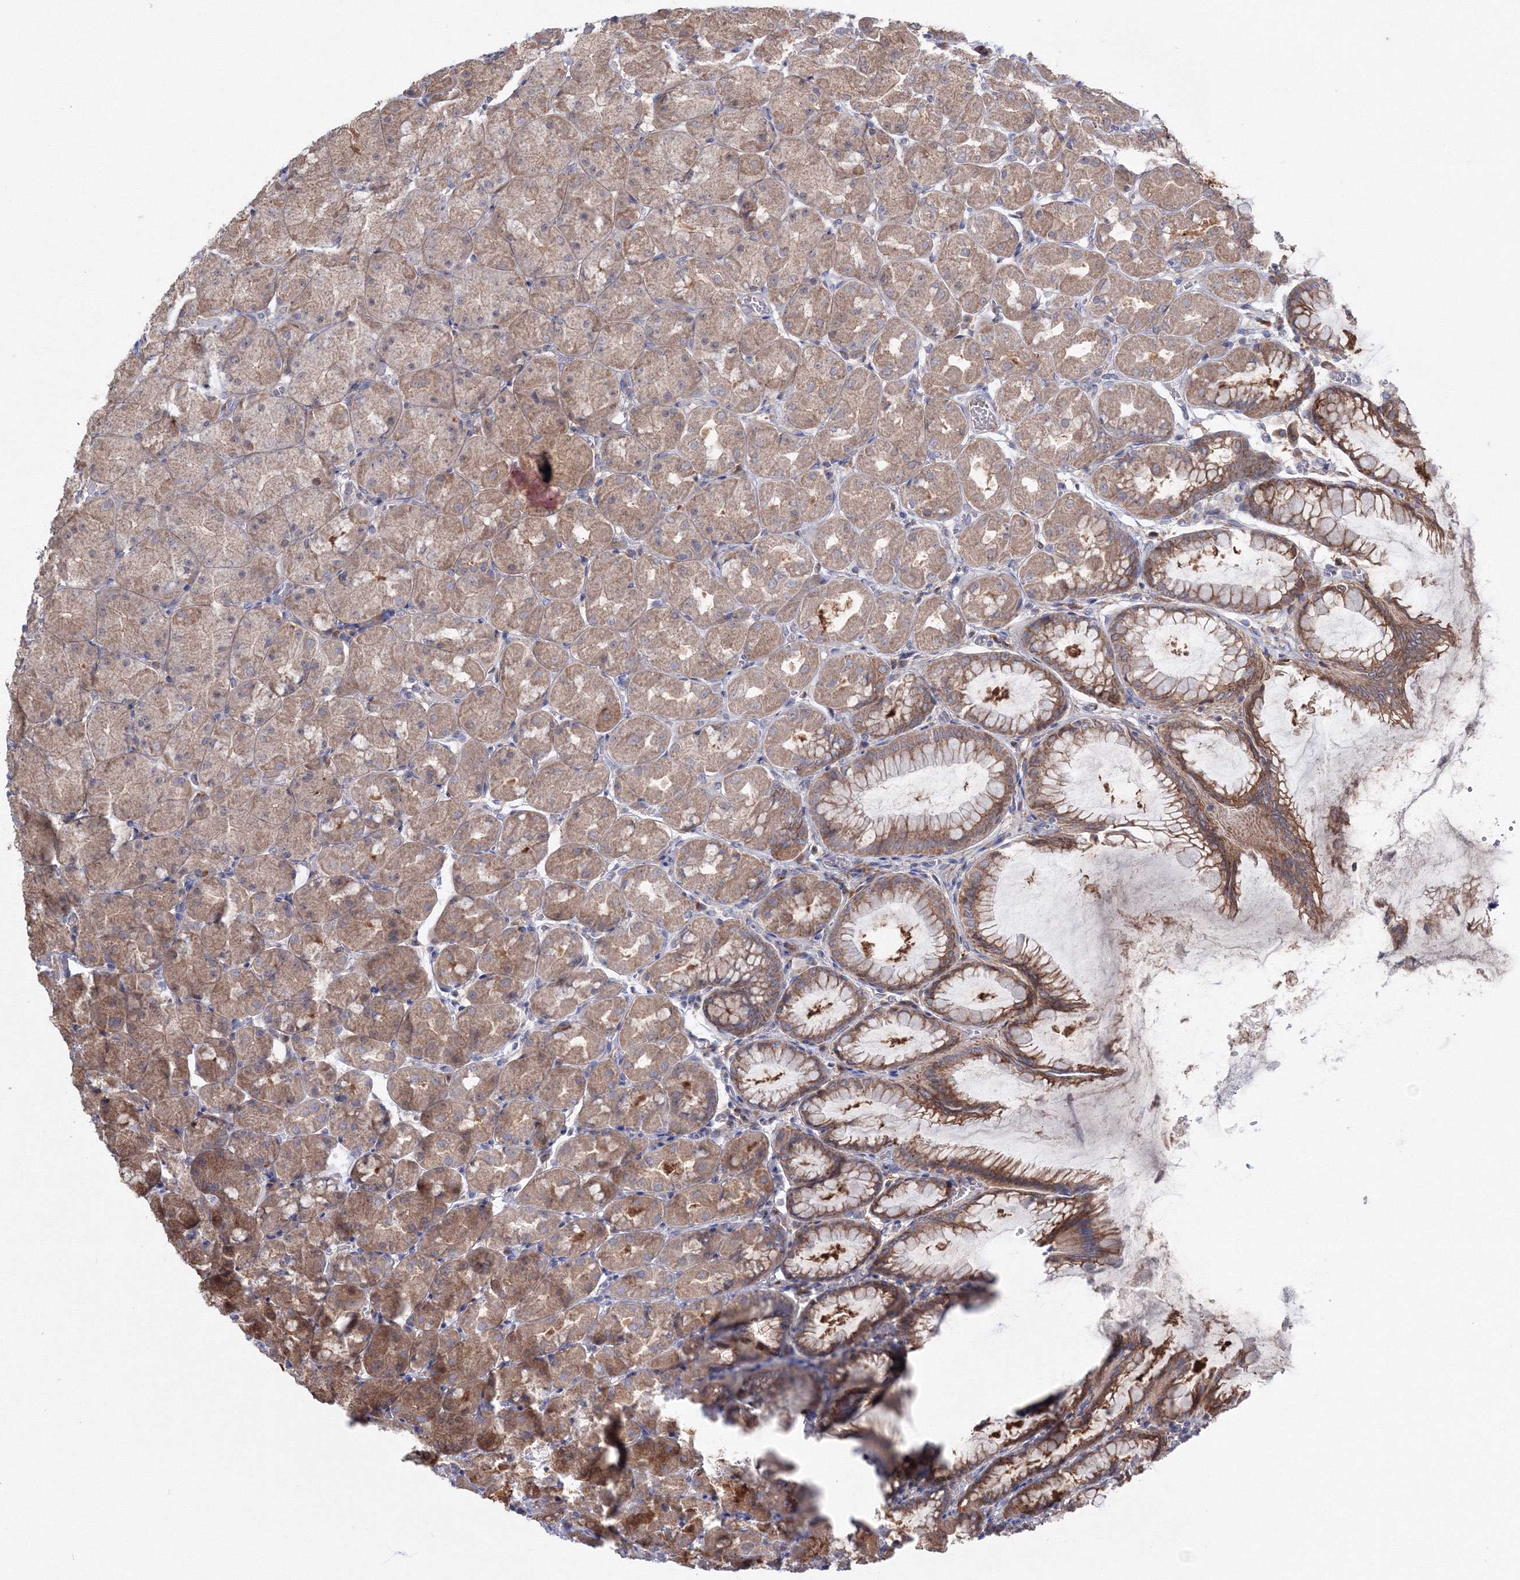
{"staining": {"intensity": "strong", "quantity": ">75%", "location": "cytoplasmic/membranous"}, "tissue": "stomach", "cell_type": "Glandular cells", "image_type": "normal", "snomed": [{"axis": "morphology", "description": "Normal tissue, NOS"}, {"axis": "topography", "description": "Stomach, upper"}], "caption": "Immunohistochemical staining of benign human stomach reveals strong cytoplasmic/membranous protein staining in about >75% of glandular cells. The staining was performed using DAB, with brown indicating positive protein expression. Nuclei are stained blue with hematoxylin.", "gene": "PEX13", "patient": {"sex": "female", "age": 56}}